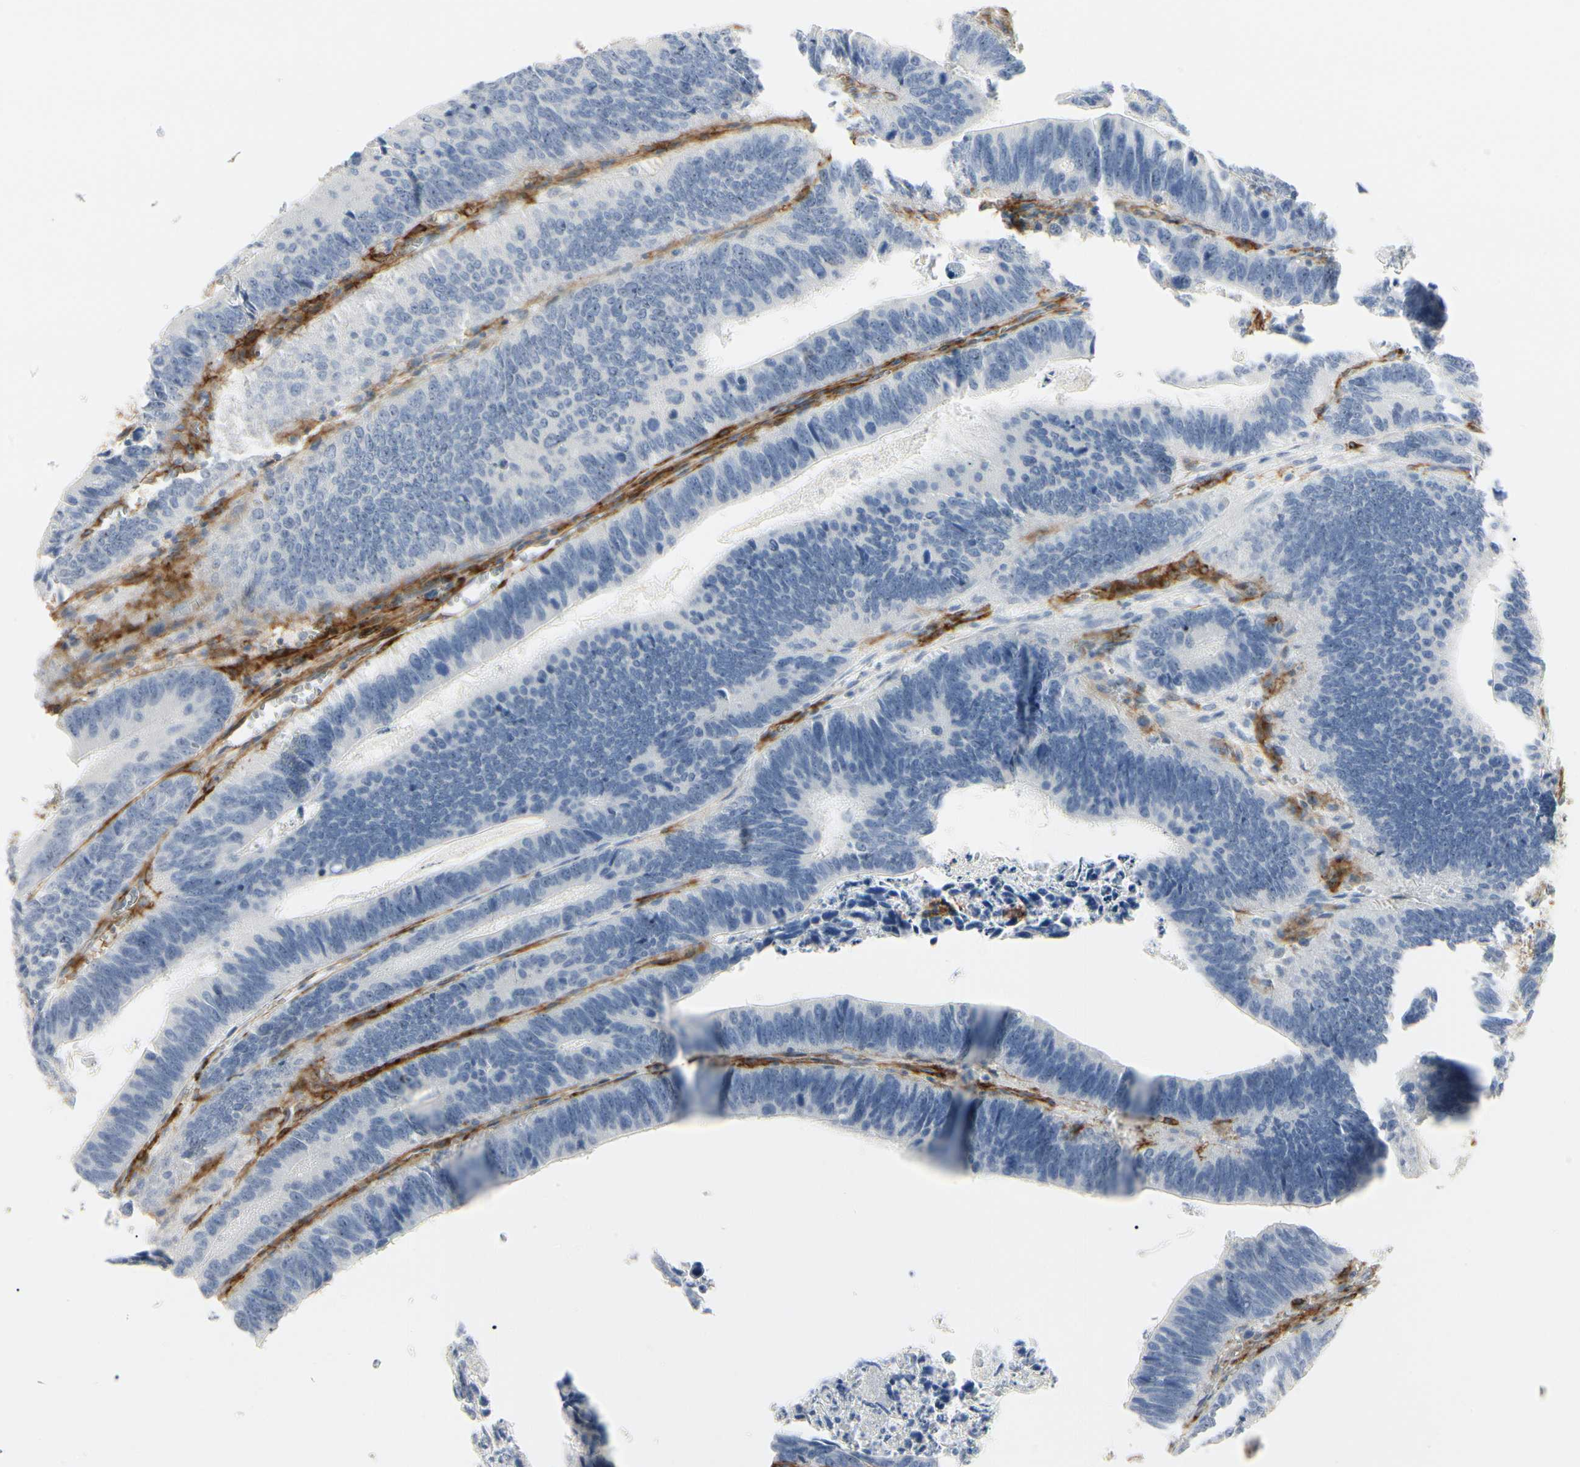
{"staining": {"intensity": "negative", "quantity": "none", "location": "none"}, "tissue": "colorectal cancer", "cell_type": "Tumor cells", "image_type": "cancer", "snomed": [{"axis": "morphology", "description": "Adenocarcinoma, NOS"}, {"axis": "topography", "description": "Colon"}], "caption": "Immunohistochemistry image of human colorectal cancer stained for a protein (brown), which displays no staining in tumor cells. (Brightfield microscopy of DAB (3,3'-diaminobenzidine) IHC at high magnification).", "gene": "GGT5", "patient": {"sex": "male", "age": 72}}